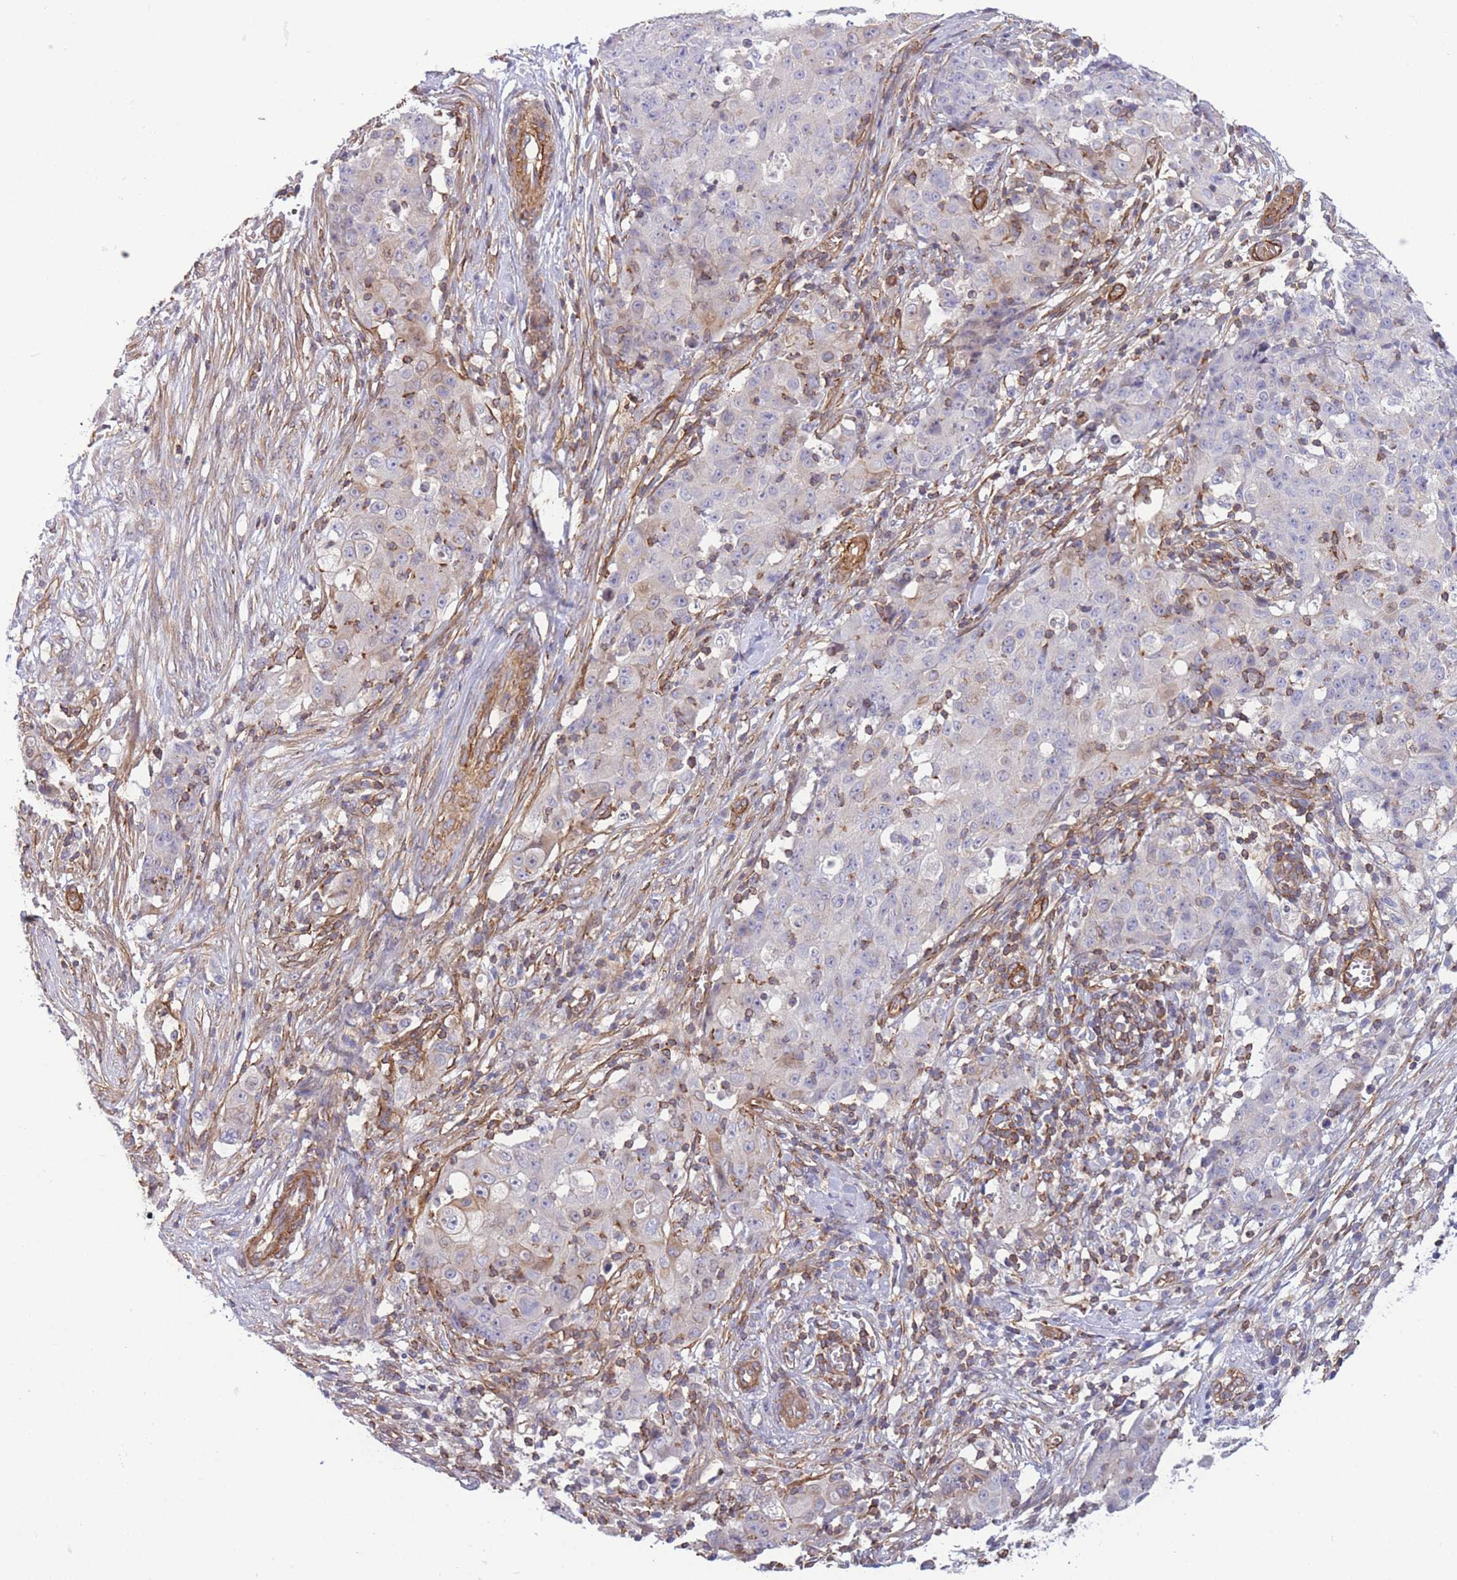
{"staining": {"intensity": "weak", "quantity": "<25%", "location": "cytoplasmic/membranous"}, "tissue": "ovarian cancer", "cell_type": "Tumor cells", "image_type": "cancer", "snomed": [{"axis": "morphology", "description": "Carcinoma, endometroid"}, {"axis": "topography", "description": "Ovary"}], "caption": "A high-resolution micrograph shows IHC staining of ovarian cancer, which reveals no significant positivity in tumor cells.", "gene": "CDC25B", "patient": {"sex": "female", "age": 42}}